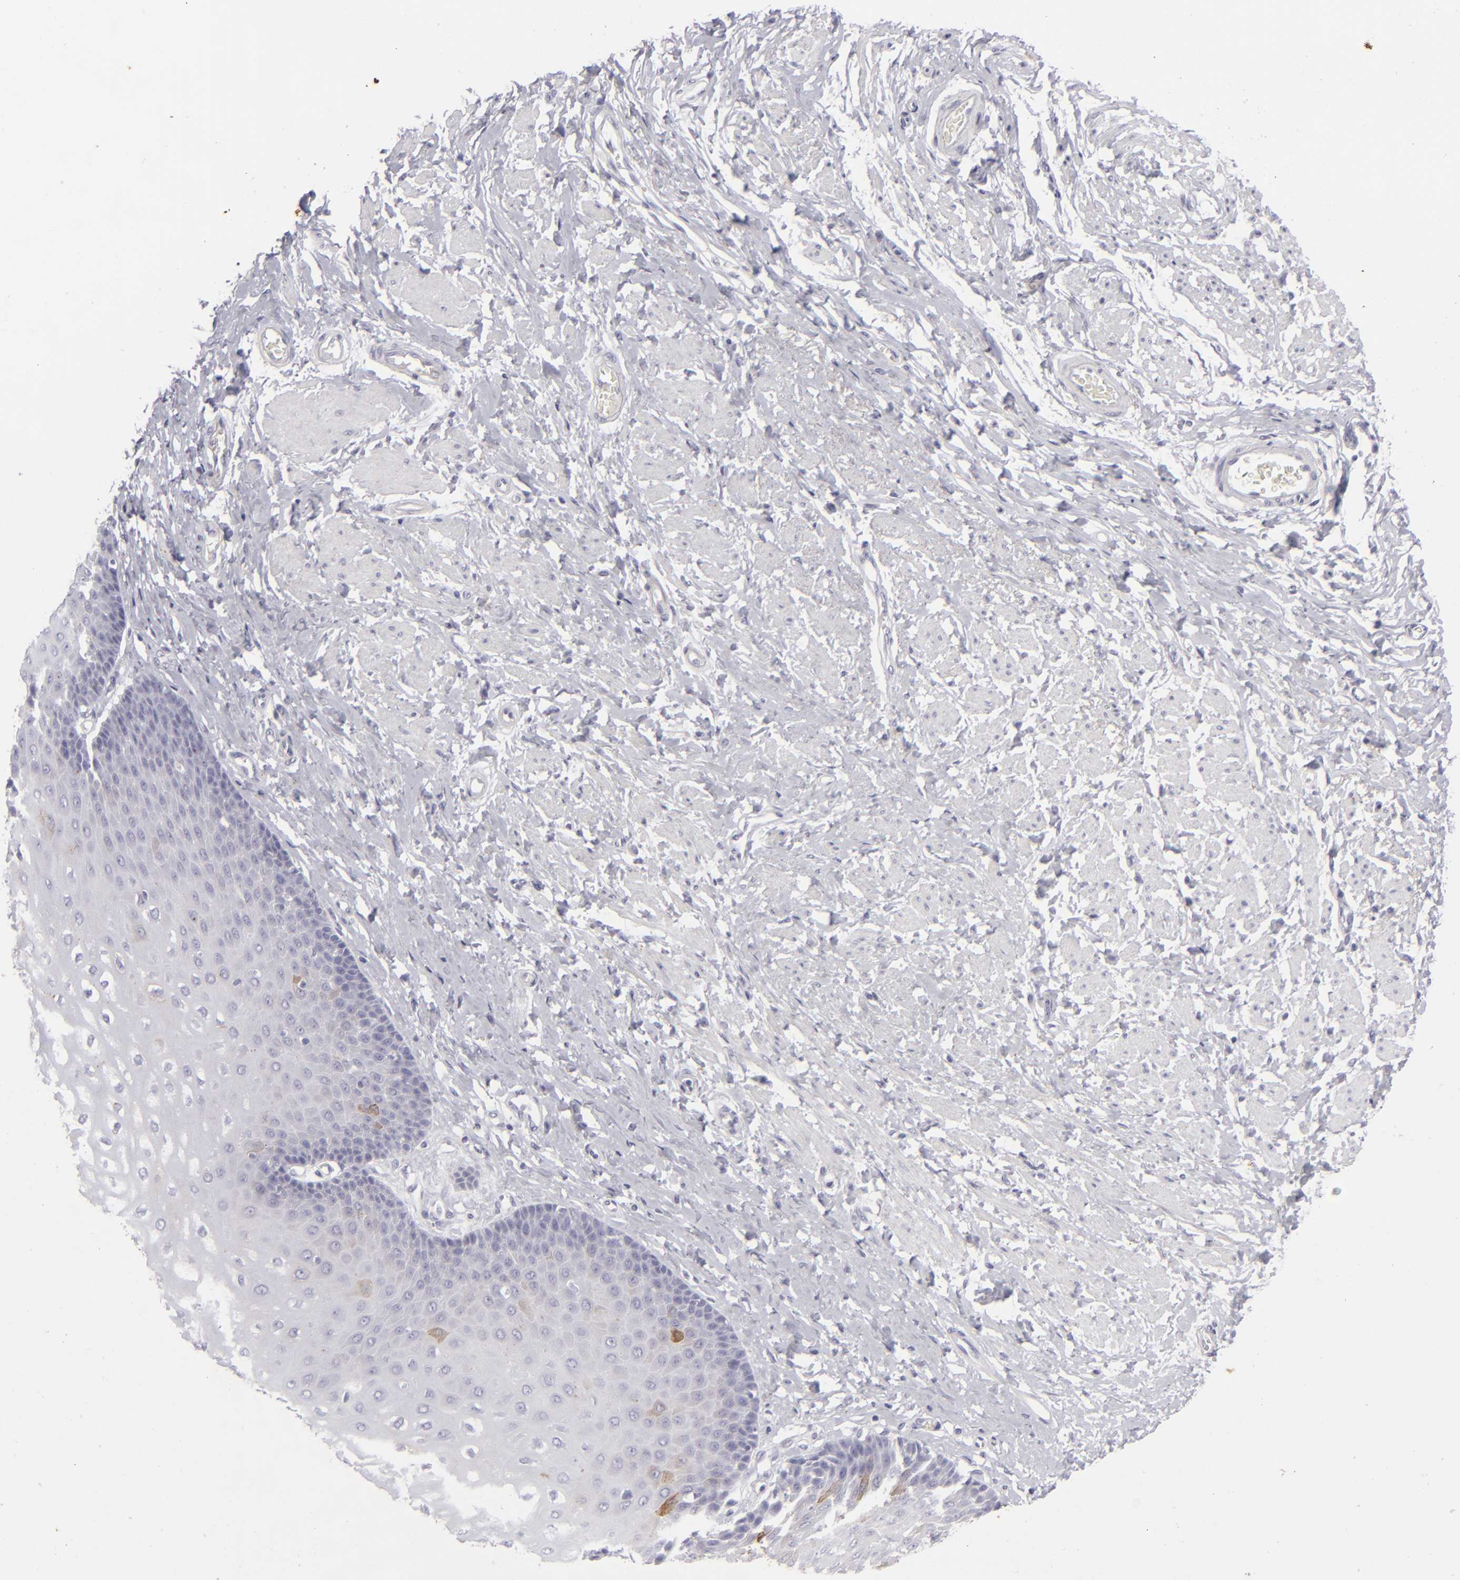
{"staining": {"intensity": "moderate", "quantity": "<25%", "location": "cytoplasmic/membranous"}, "tissue": "esophagus", "cell_type": "Squamous epithelial cells", "image_type": "normal", "snomed": [{"axis": "morphology", "description": "Normal tissue, NOS"}, {"axis": "topography", "description": "Esophagus"}], "caption": "A high-resolution histopathology image shows immunohistochemistry staining of normal esophagus, which reveals moderate cytoplasmic/membranous positivity in approximately <25% of squamous epithelial cells. (DAB (3,3'-diaminobenzidine) IHC, brown staining for protein, blue staining for nuclei).", "gene": "KRT1", "patient": {"sex": "male", "age": 70}}